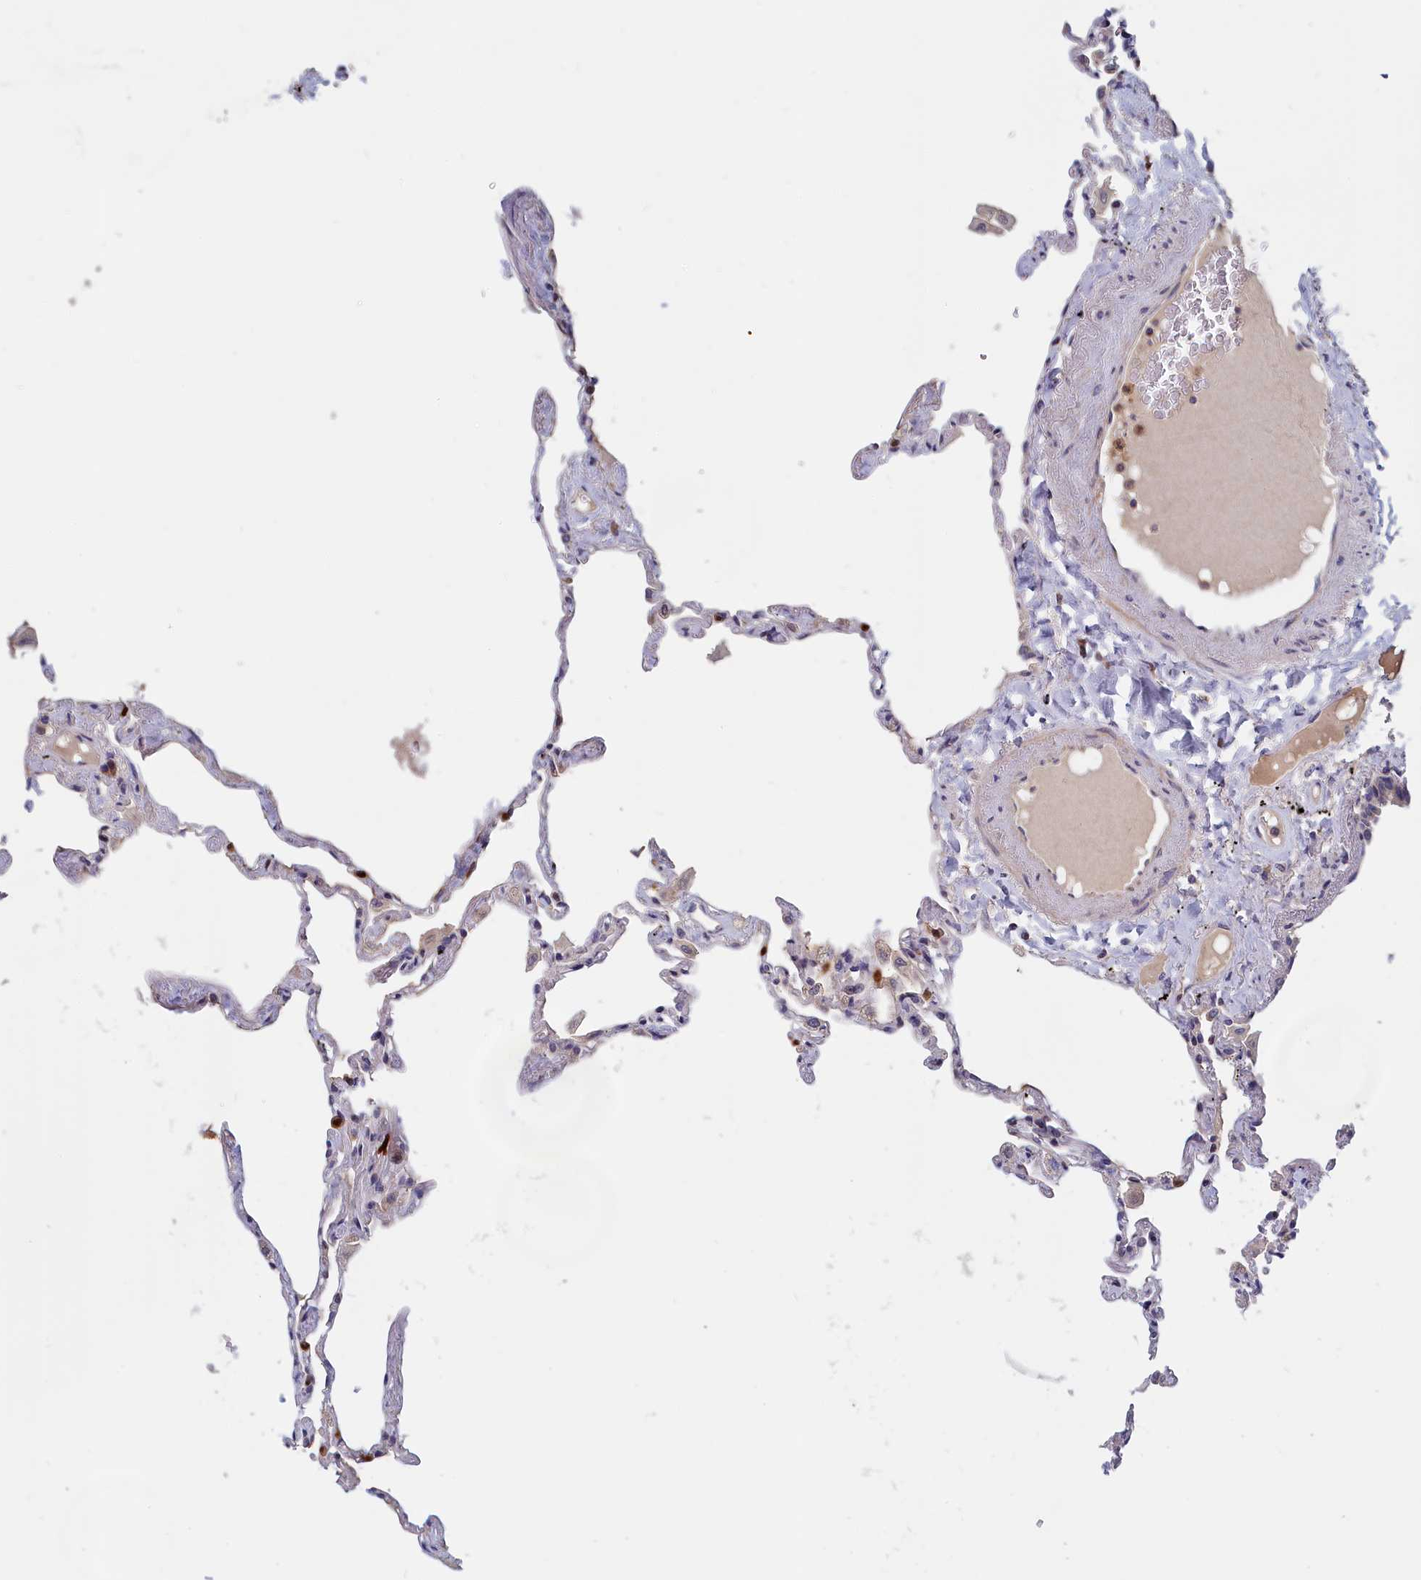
{"staining": {"intensity": "moderate", "quantity": "25%-75%", "location": "cytoplasmic/membranous"}, "tissue": "lung", "cell_type": "Alveolar cells", "image_type": "normal", "snomed": [{"axis": "morphology", "description": "Normal tissue, NOS"}, {"axis": "topography", "description": "Lung"}], "caption": "A brown stain highlights moderate cytoplasmic/membranous positivity of a protein in alveolar cells of unremarkable lung. (Stains: DAB in brown, nuclei in blue, Microscopy: brightfield microscopy at high magnification).", "gene": "EPB41L4B", "patient": {"sex": "female", "age": 67}}